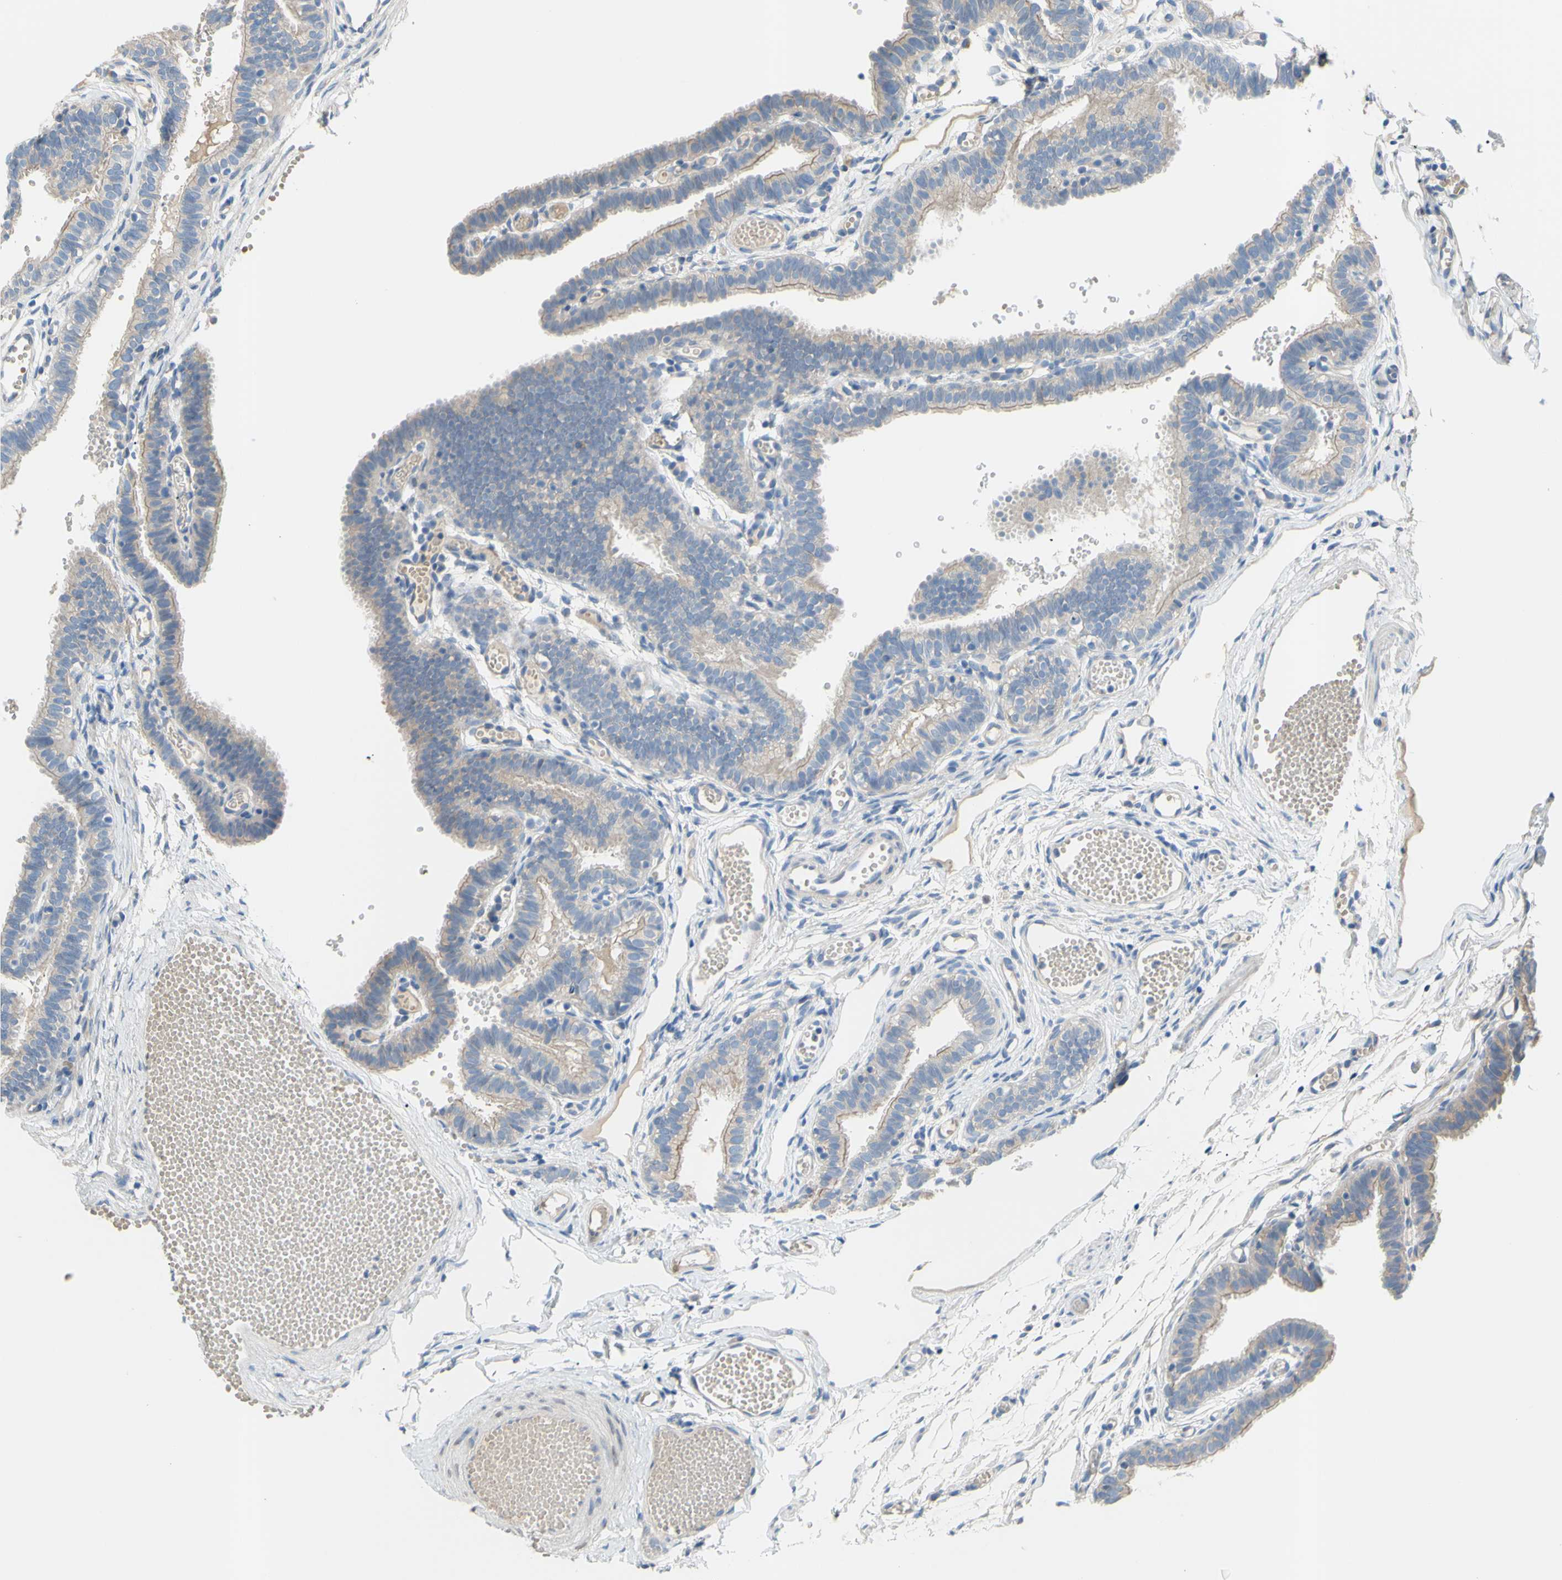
{"staining": {"intensity": "weak", "quantity": "25%-75%", "location": "cytoplasmic/membranous"}, "tissue": "fallopian tube", "cell_type": "Glandular cells", "image_type": "normal", "snomed": [{"axis": "morphology", "description": "Normal tissue, NOS"}, {"axis": "topography", "description": "Fallopian tube"}, {"axis": "topography", "description": "Placenta"}], "caption": "Protein analysis of unremarkable fallopian tube demonstrates weak cytoplasmic/membranous staining in about 25%-75% of glandular cells. (DAB IHC with brightfield microscopy, high magnification).", "gene": "TMEM59L", "patient": {"sex": "female", "age": 34}}